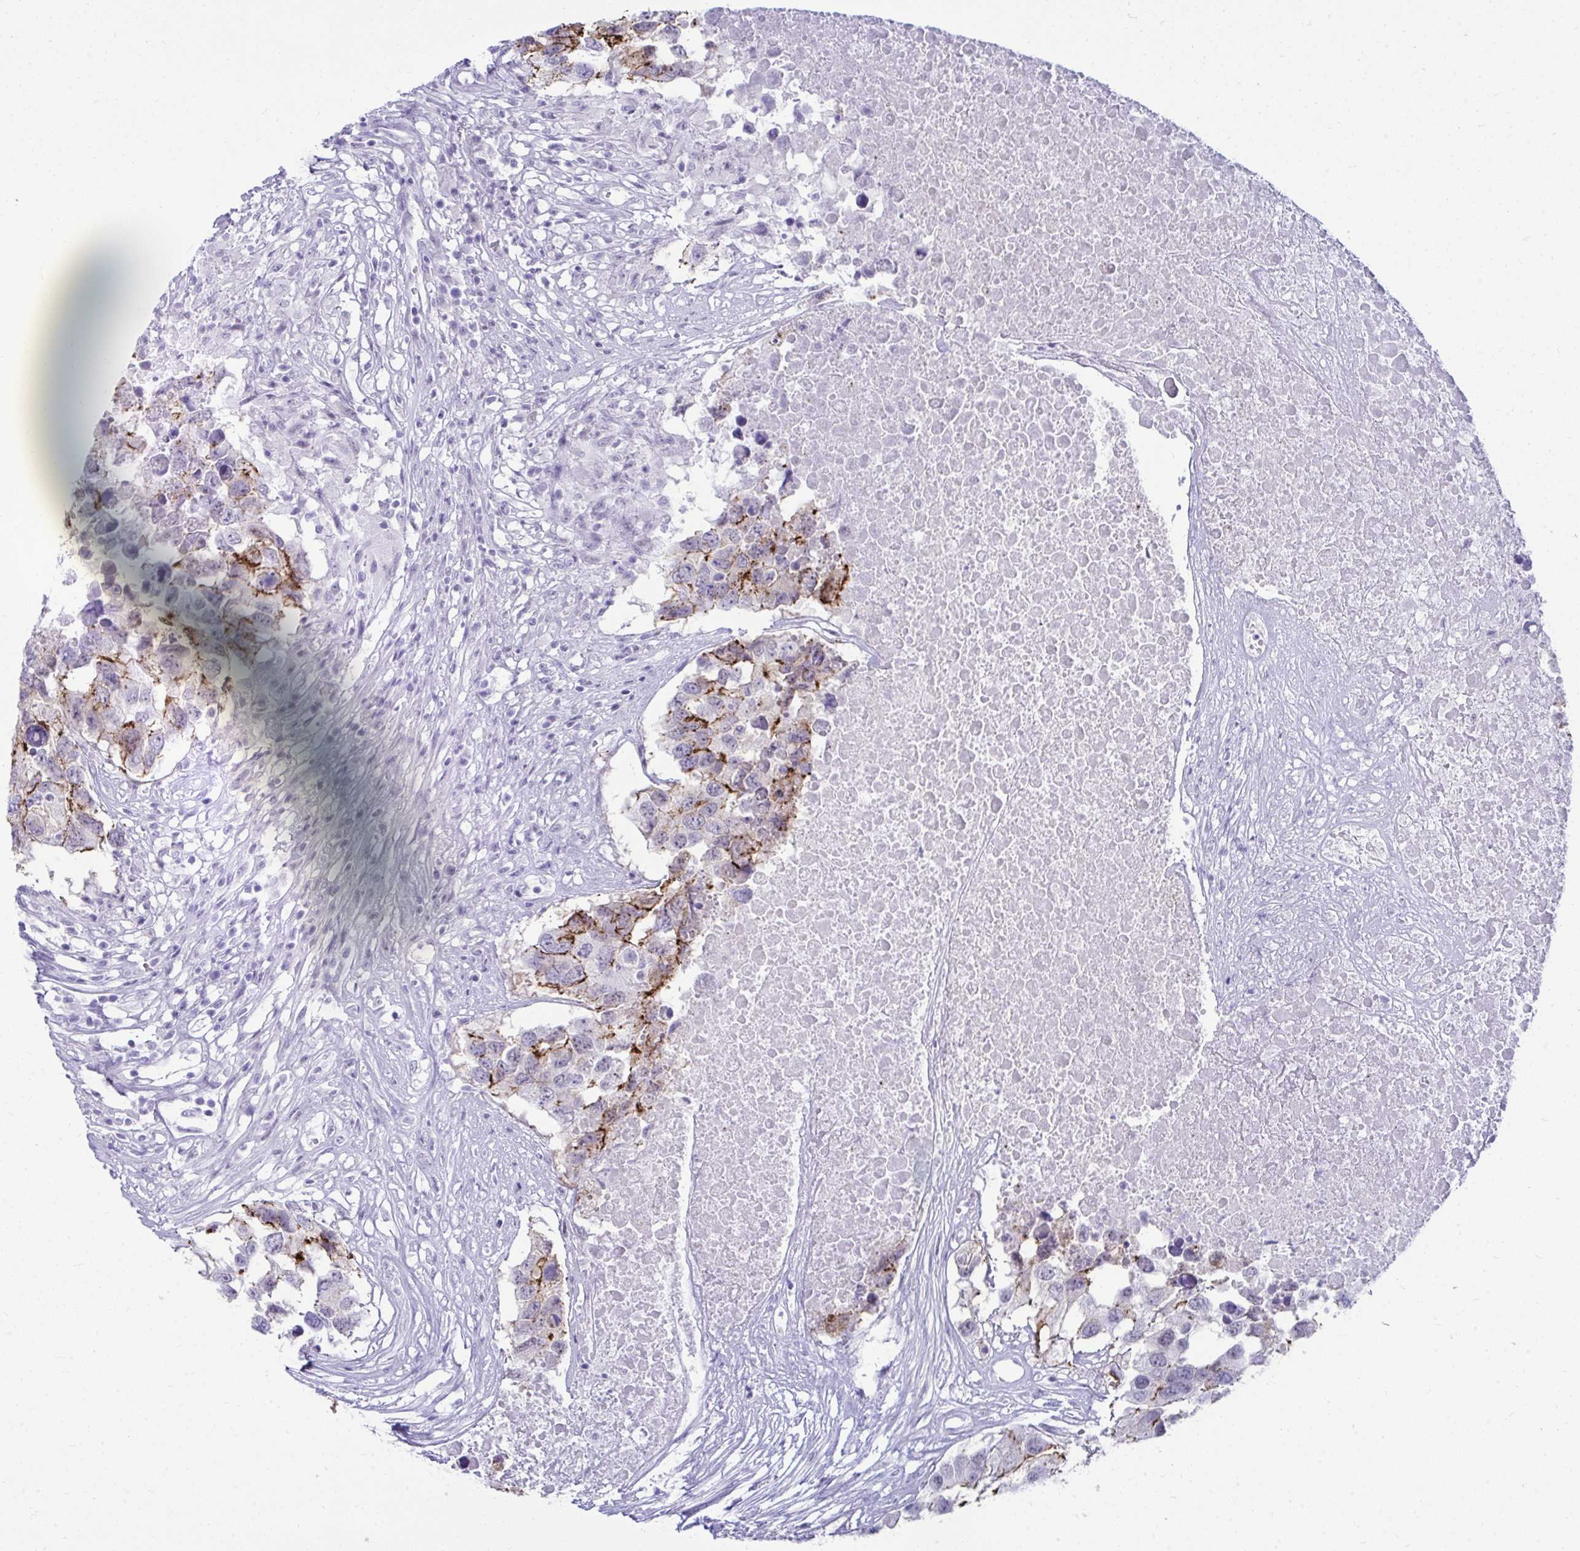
{"staining": {"intensity": "strong", "quantity": "<25%", "location": "cytoplasmic/membranous"}, "tissue": "testis cancer", "cell_type": "Tumor cells", "image_type": "cancer", "snomed": [{"axis": "morphology", "description": "Carcinoma, Embryonal, NOS"}, {"axis": "topography", "description": "Testis"}], "caption": "Testis cancer (embryonal carcinoma) stained for a protein shows strong cytoplasmic/membranous positivity in tumor cells. The staining is performed using DAB brown chromogen to label protein expression. The nuclei are counter-stained blue using hematoxylin.", "gene": "OR5F1", "patient": {"sex": "male", "age": 83}}